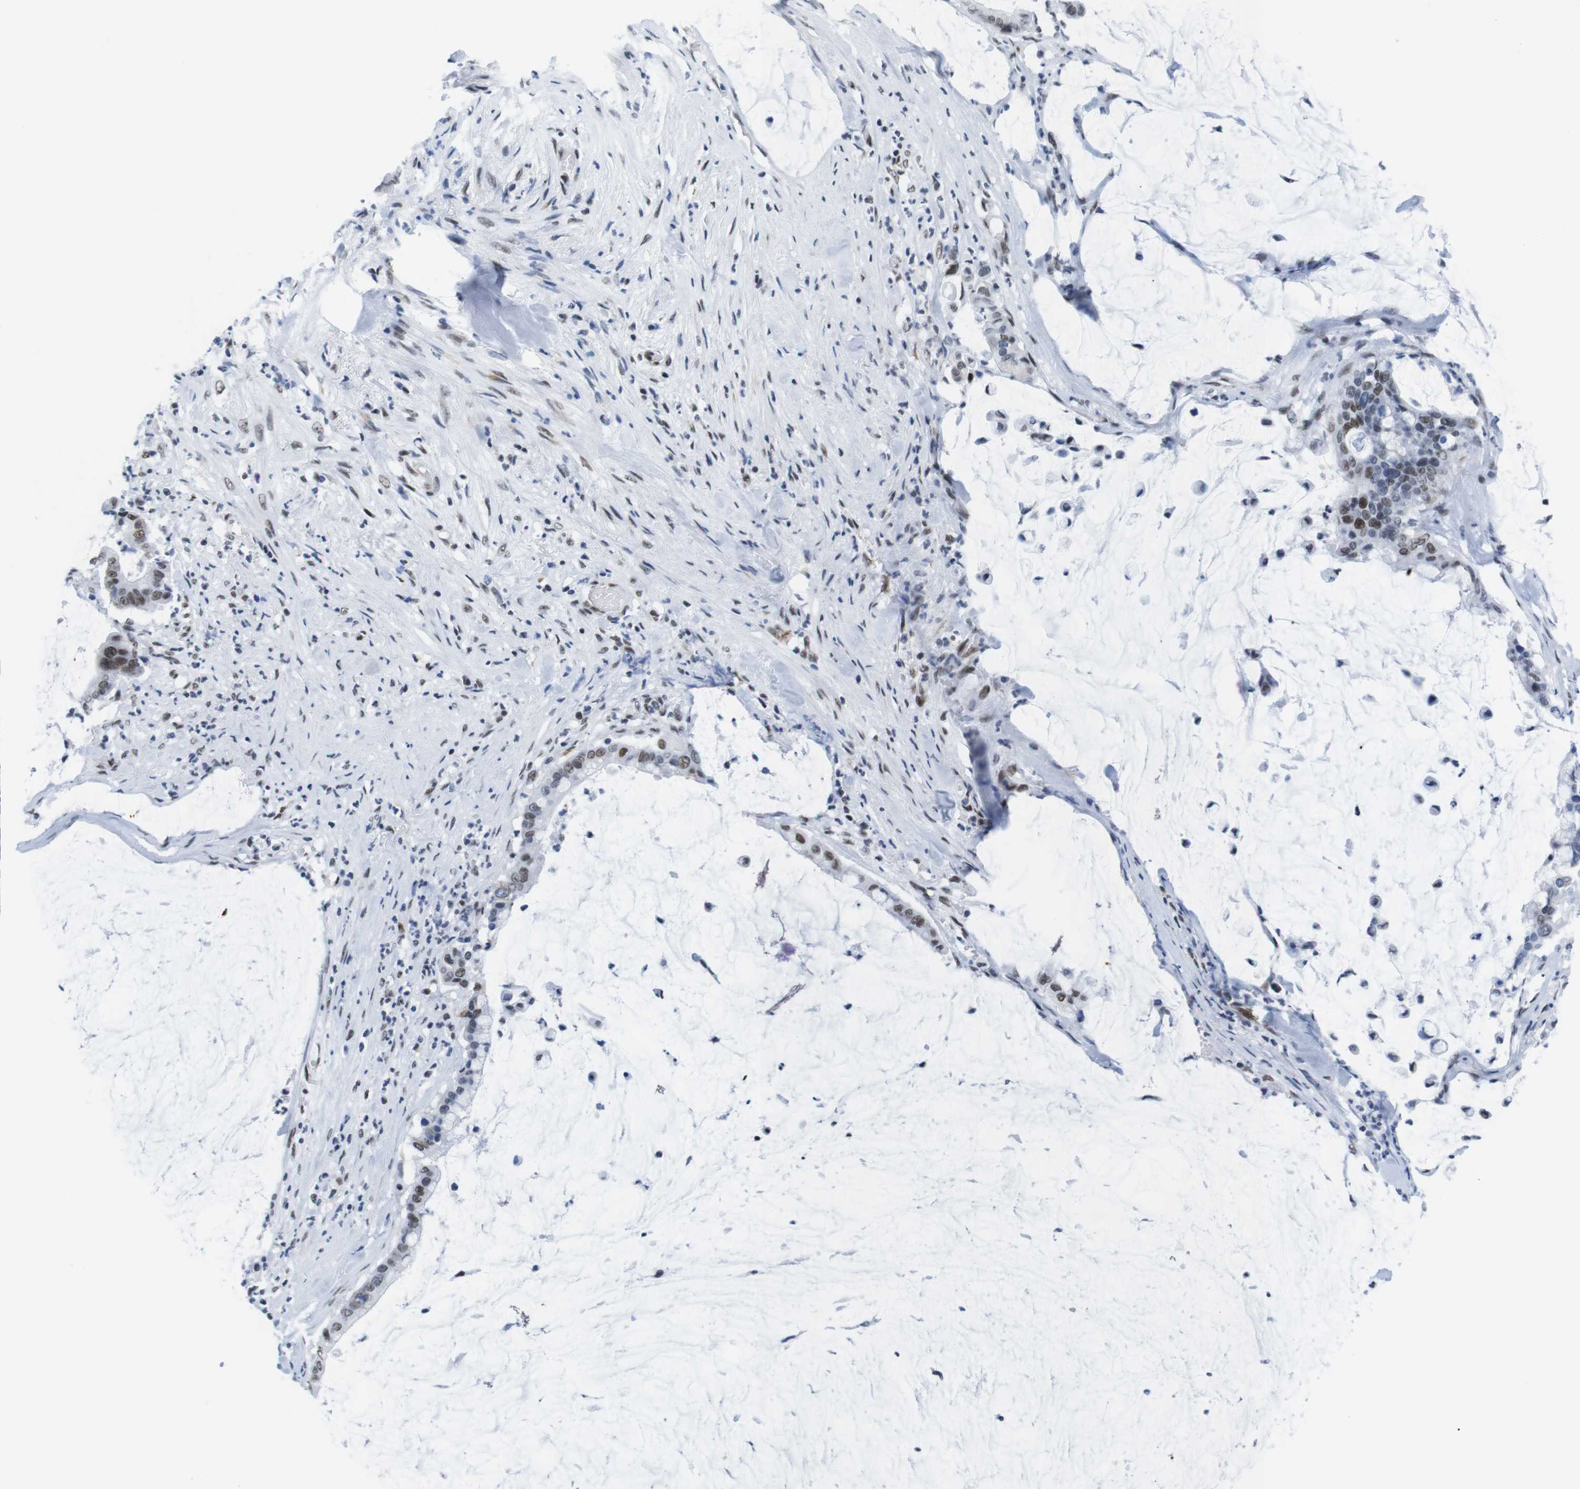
{"staining": {"intensity": "moderate", "quantity": ">75%", "location": "nuclear"}, "tissue": "pancreatic cancer", "cell_type": "Tumor cells", "image_type": "cancer", "snomed": [{"axis": "morphology", "description": "Adenocarcinoma, NOS"}, {"axis": "topography", "description": "Pancreas"}], "caption": "About >75% of tumor cells in human pancreatic cancer exhibit moderate nuclear protein staining as visualized by brown immunohistochemical staining.", "gene": "IFI16", "patient": {"sex": "male", "age": 41}}